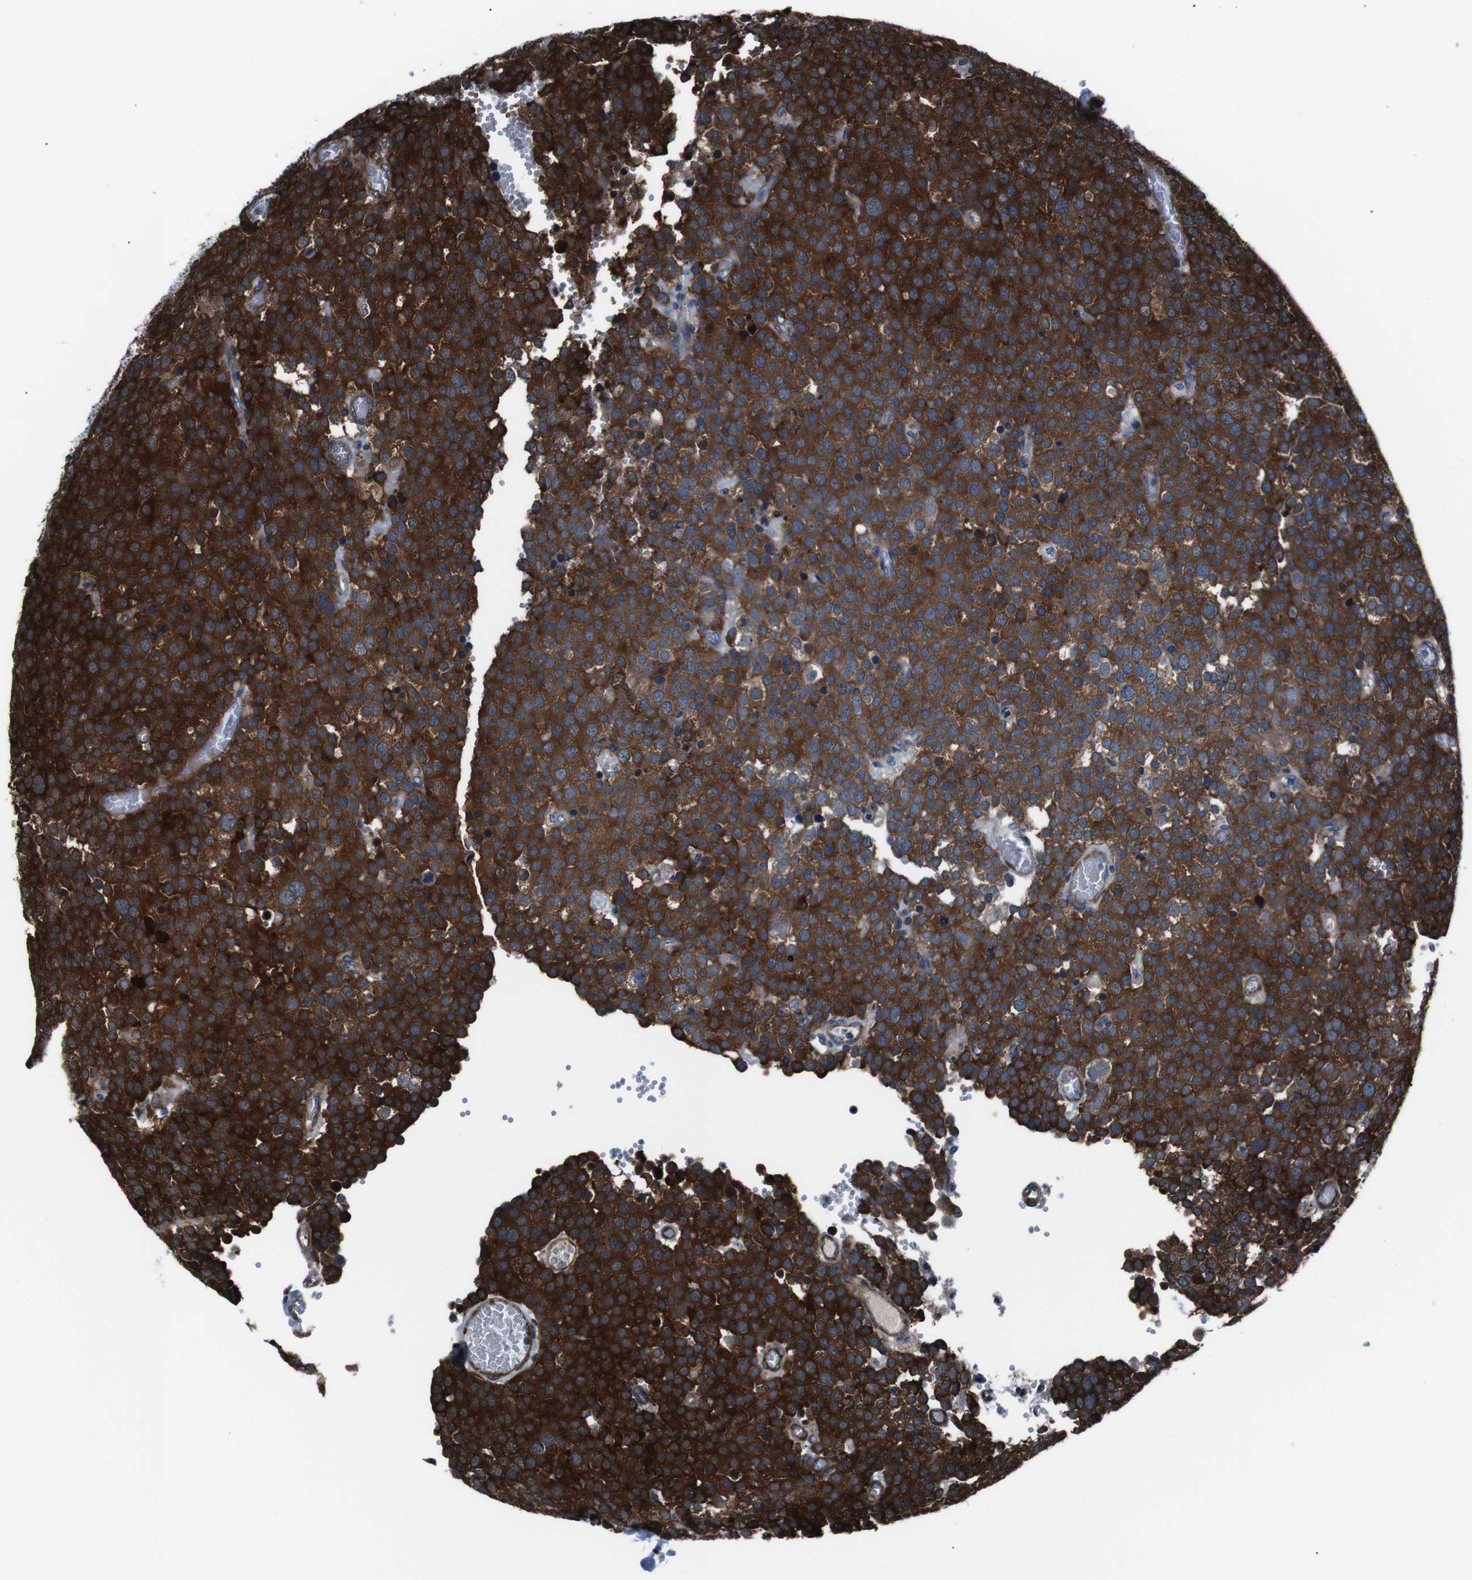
{"staining": {"intensity": "strong", "quantity": ">75%", "location": "cytoplasmic/membranous"}, "tissue": "testis cancer", "cell_type": "Tumor cells", "image_type": "cancer", "snomed": [{"axis": "morphology", "description": "Normal tissue, NOS"}, {"axis": "morphology", "description": "Seminoma, NOS"}, {"axis": "topography", "description": "Testis"}], "caption": "The image shows a brown stain indicating the presence of a protein in the cytoplasmic/membranous of tumor cells in seminoma (testis).", "gene": "EIF4A2", "patient": {"sex": "male", "age": 71}}